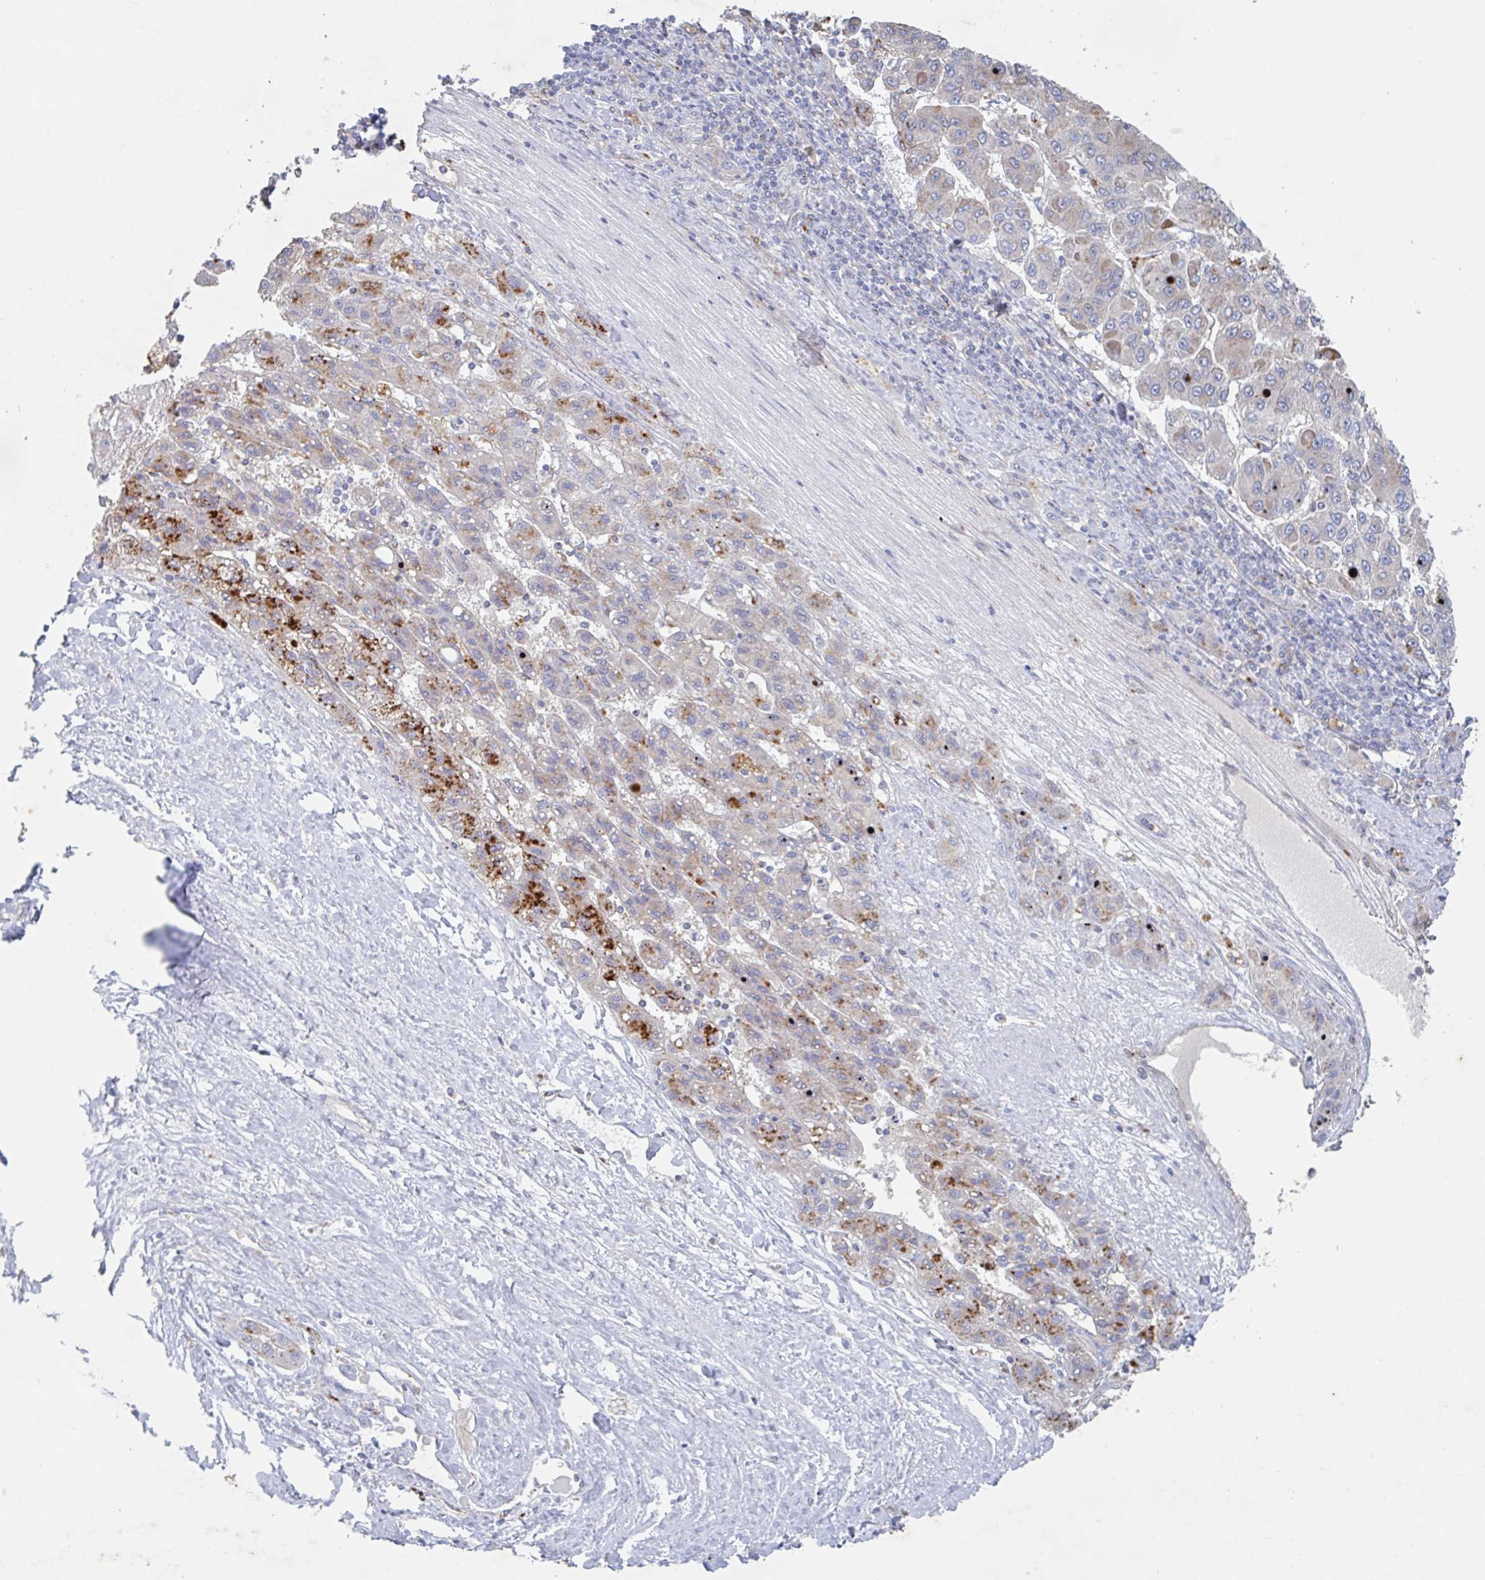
{"staining": {"intensity": "strong", "quantity": "<25%", "location": "cytoplasmic/membranous"}, "tissue": "liver cancer", "cell_type": "Tumor cells", "image_type": "cancer", "snomed": [{"axis": "morphology", "description": "Carcinoma, Hepatocellular, NOS"}, {"axis": "topography", "description": "Liver"}], "caption": "A high-resolution micrograph shows IHC staining of hepatocellular carcinoma (liver), which exhibits strong cytoplasmic/membranous positivity in about <25% of tumor cells.", "gene": "MANBA", "patient": {"sex": "female", "age": 82}}